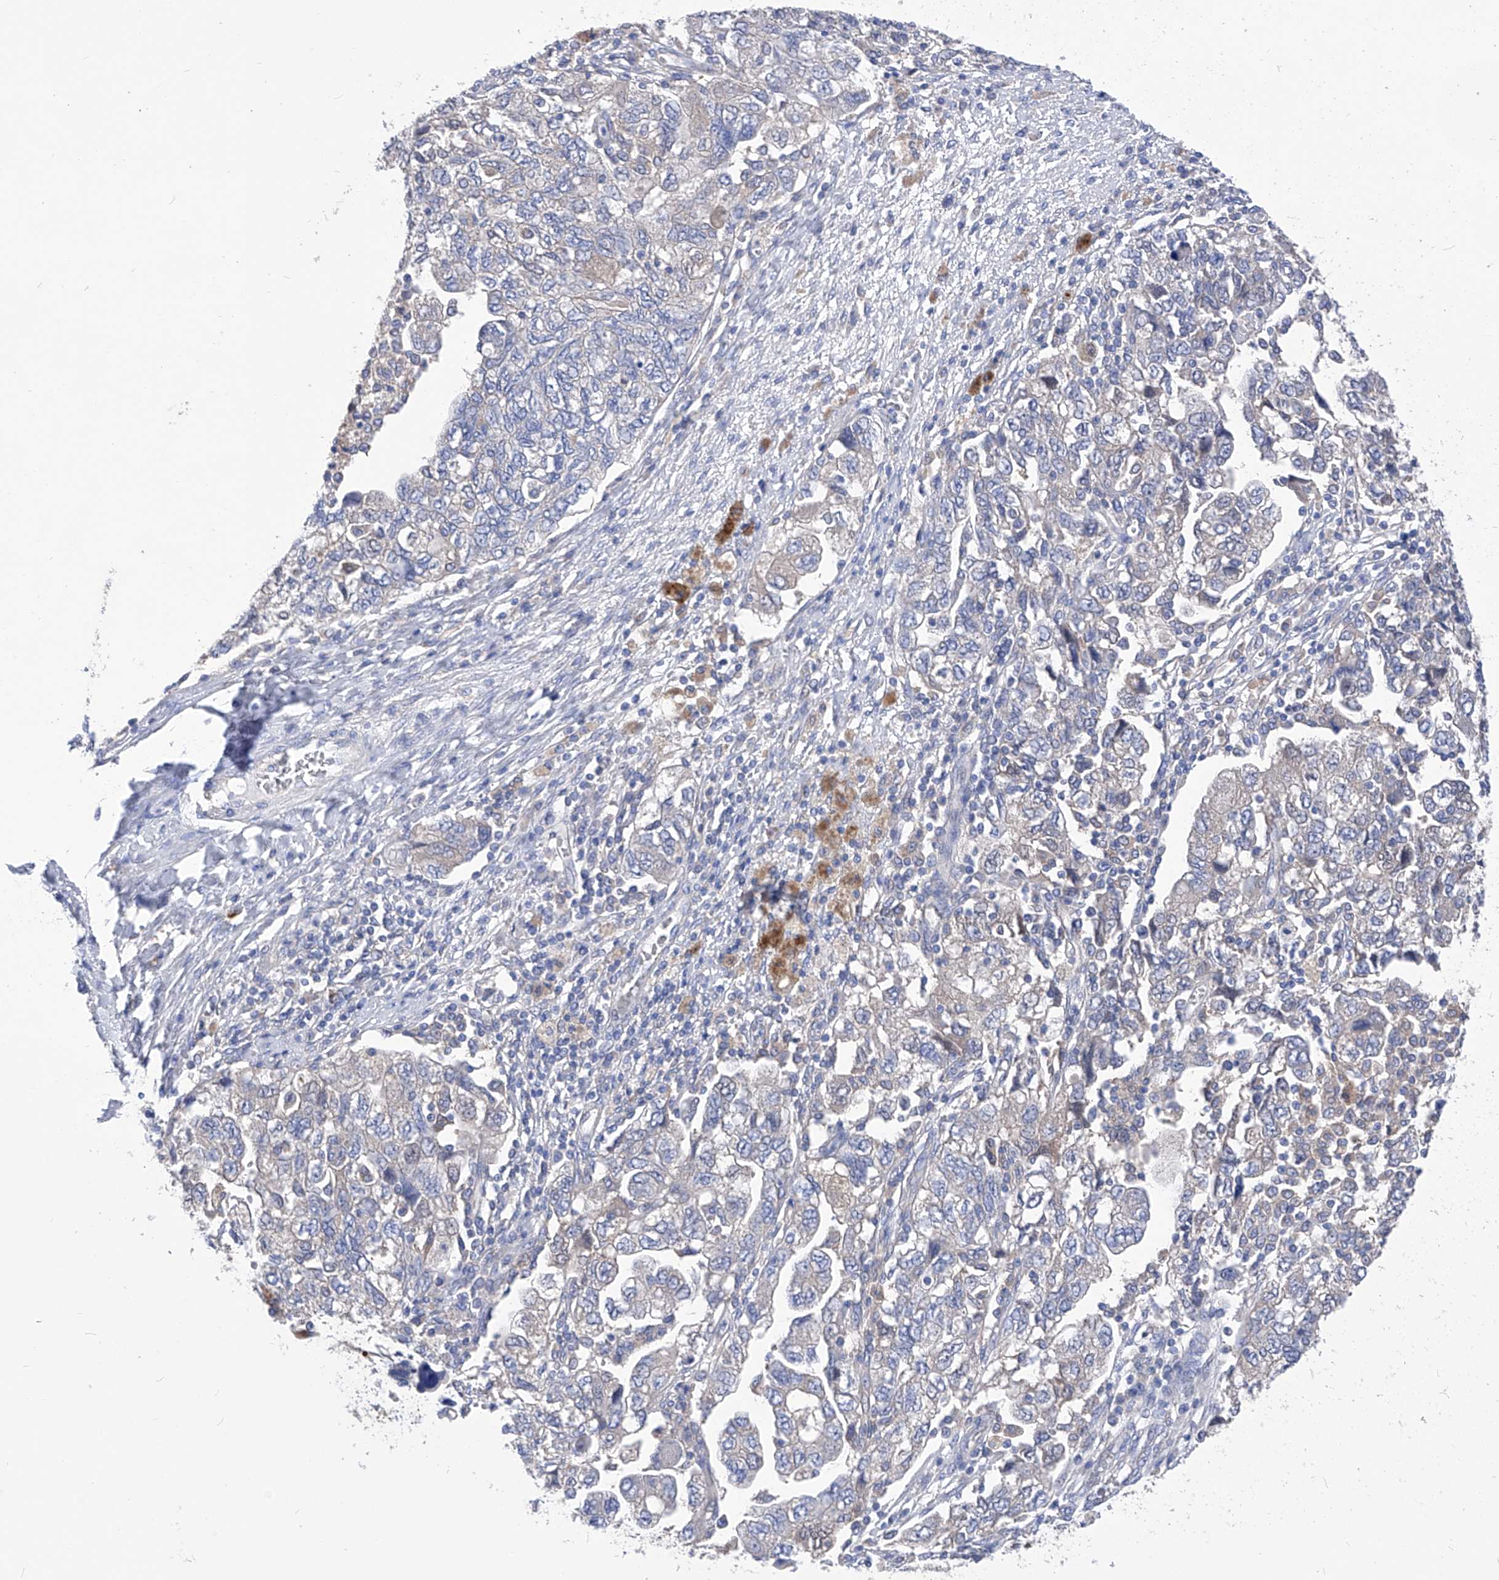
{"staining": {"intensity": "negative", "quantity": "none", "location": "none"}, "tissue": "ovarian cancer", "cell_type": "Tumor cells", "image_type": "cancer", "snomed": [{"axis": "morphology", "description": "Carcinoma, NOS"}, {"axis": "morphology", "description": "Cystadenocarcinoma, serous, NOS"}, {"axis": "topography", "description": "Ovary"}], "caption": "The image displays no staining of tumor cells in ovarian cancer (serous cystadenocarcinoma).", "gene": "XPNPEP1", "patient": {"sex": "female", "age": 69}}